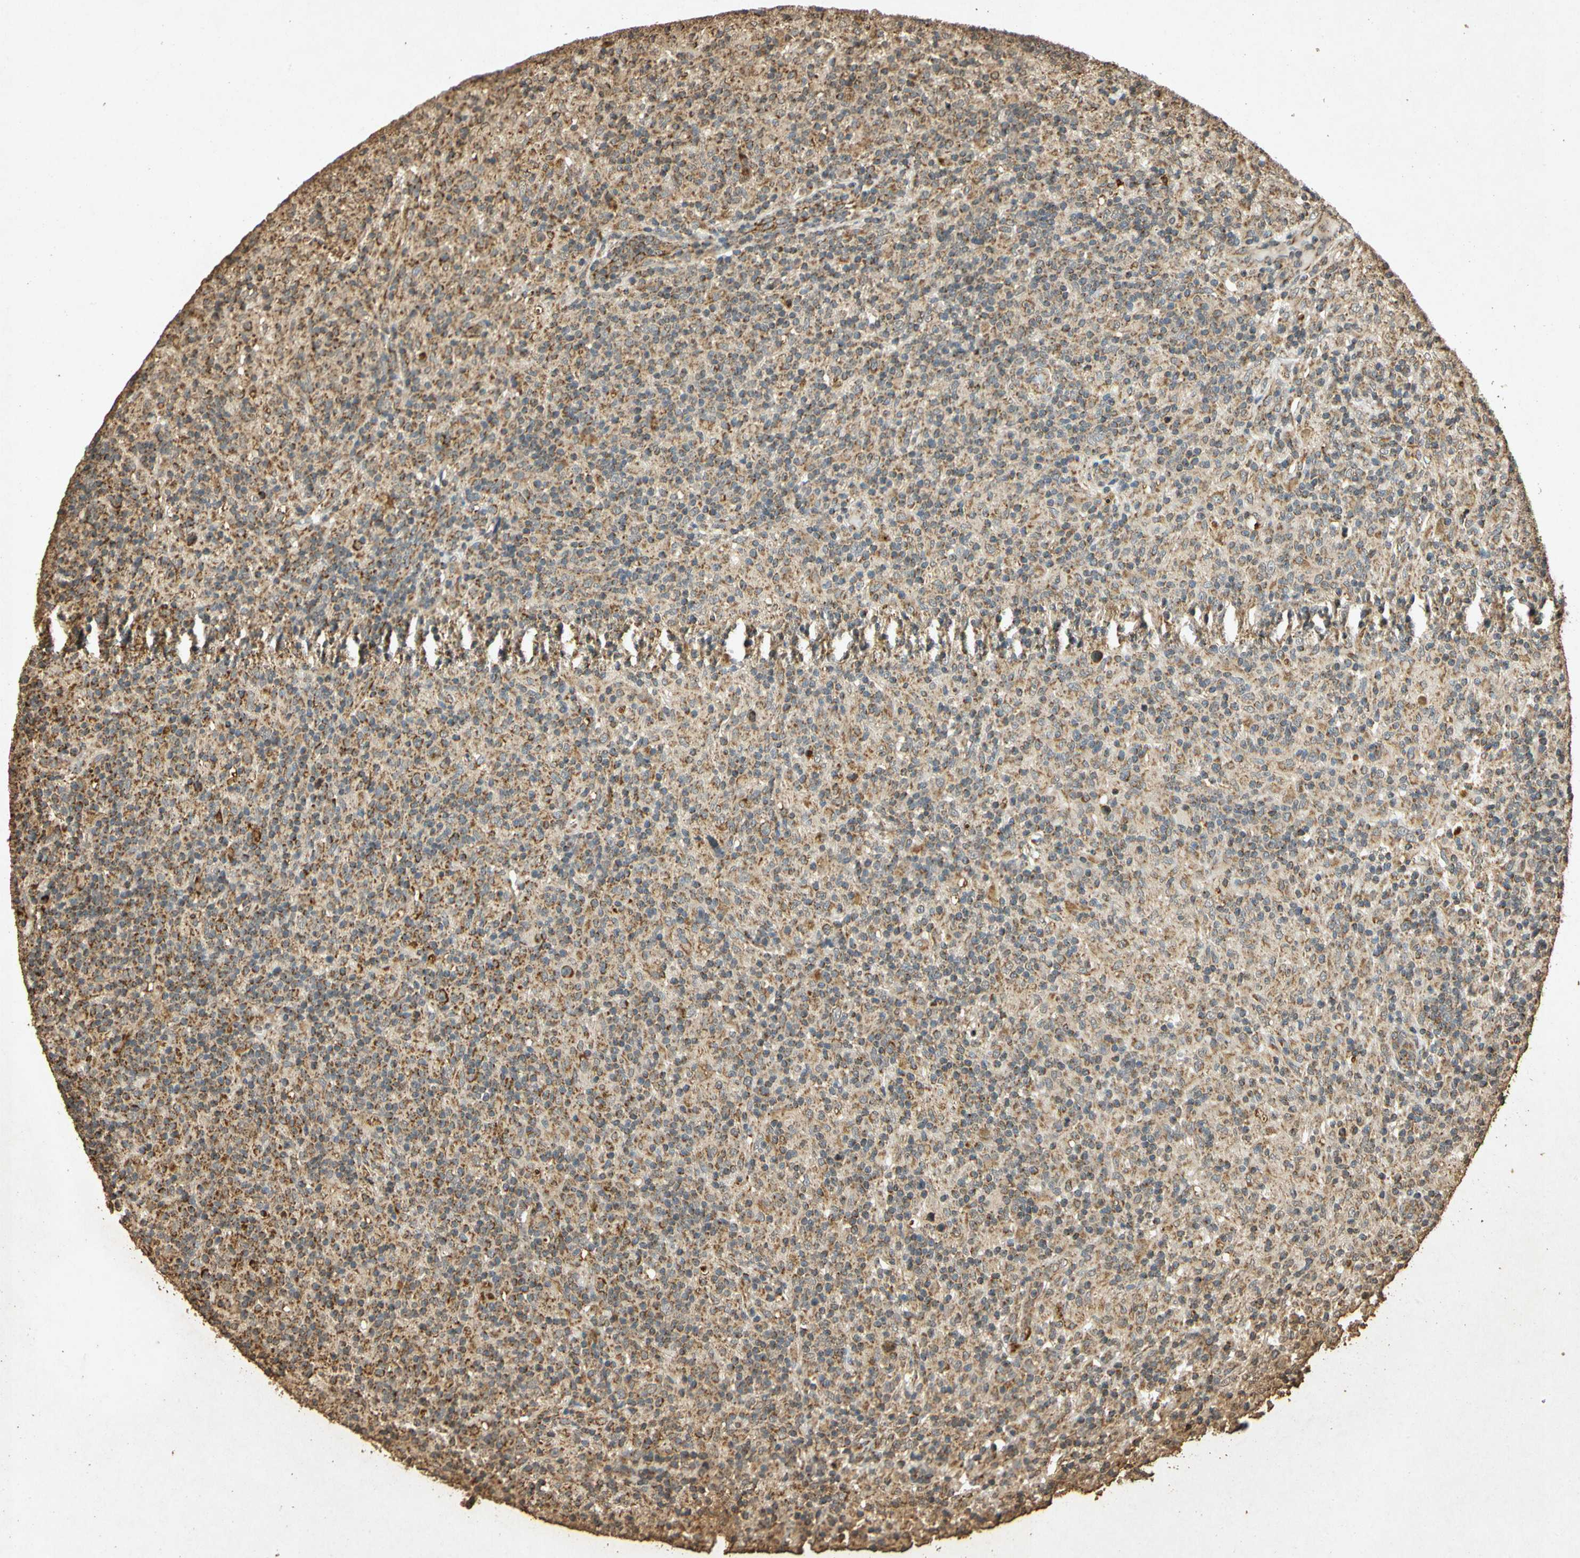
{"staining": {"intensity": "negative", "quantity": "none", "location": "none"}, "tissue": "lymphoma", "cell_type": "Tumor cells", "image_type": "cancer", "snomed": [{"axis": "morphology", "description": "Hodgkin's disease, NOS"}, {"axis": "topography", "description": "Lymph node"}], "caption": "Lymphoma stained for a protein using IHC reveals no positivity tumor cells.", "gene": "PRDX3", "patient": {"sex": "male", "age": 70}}